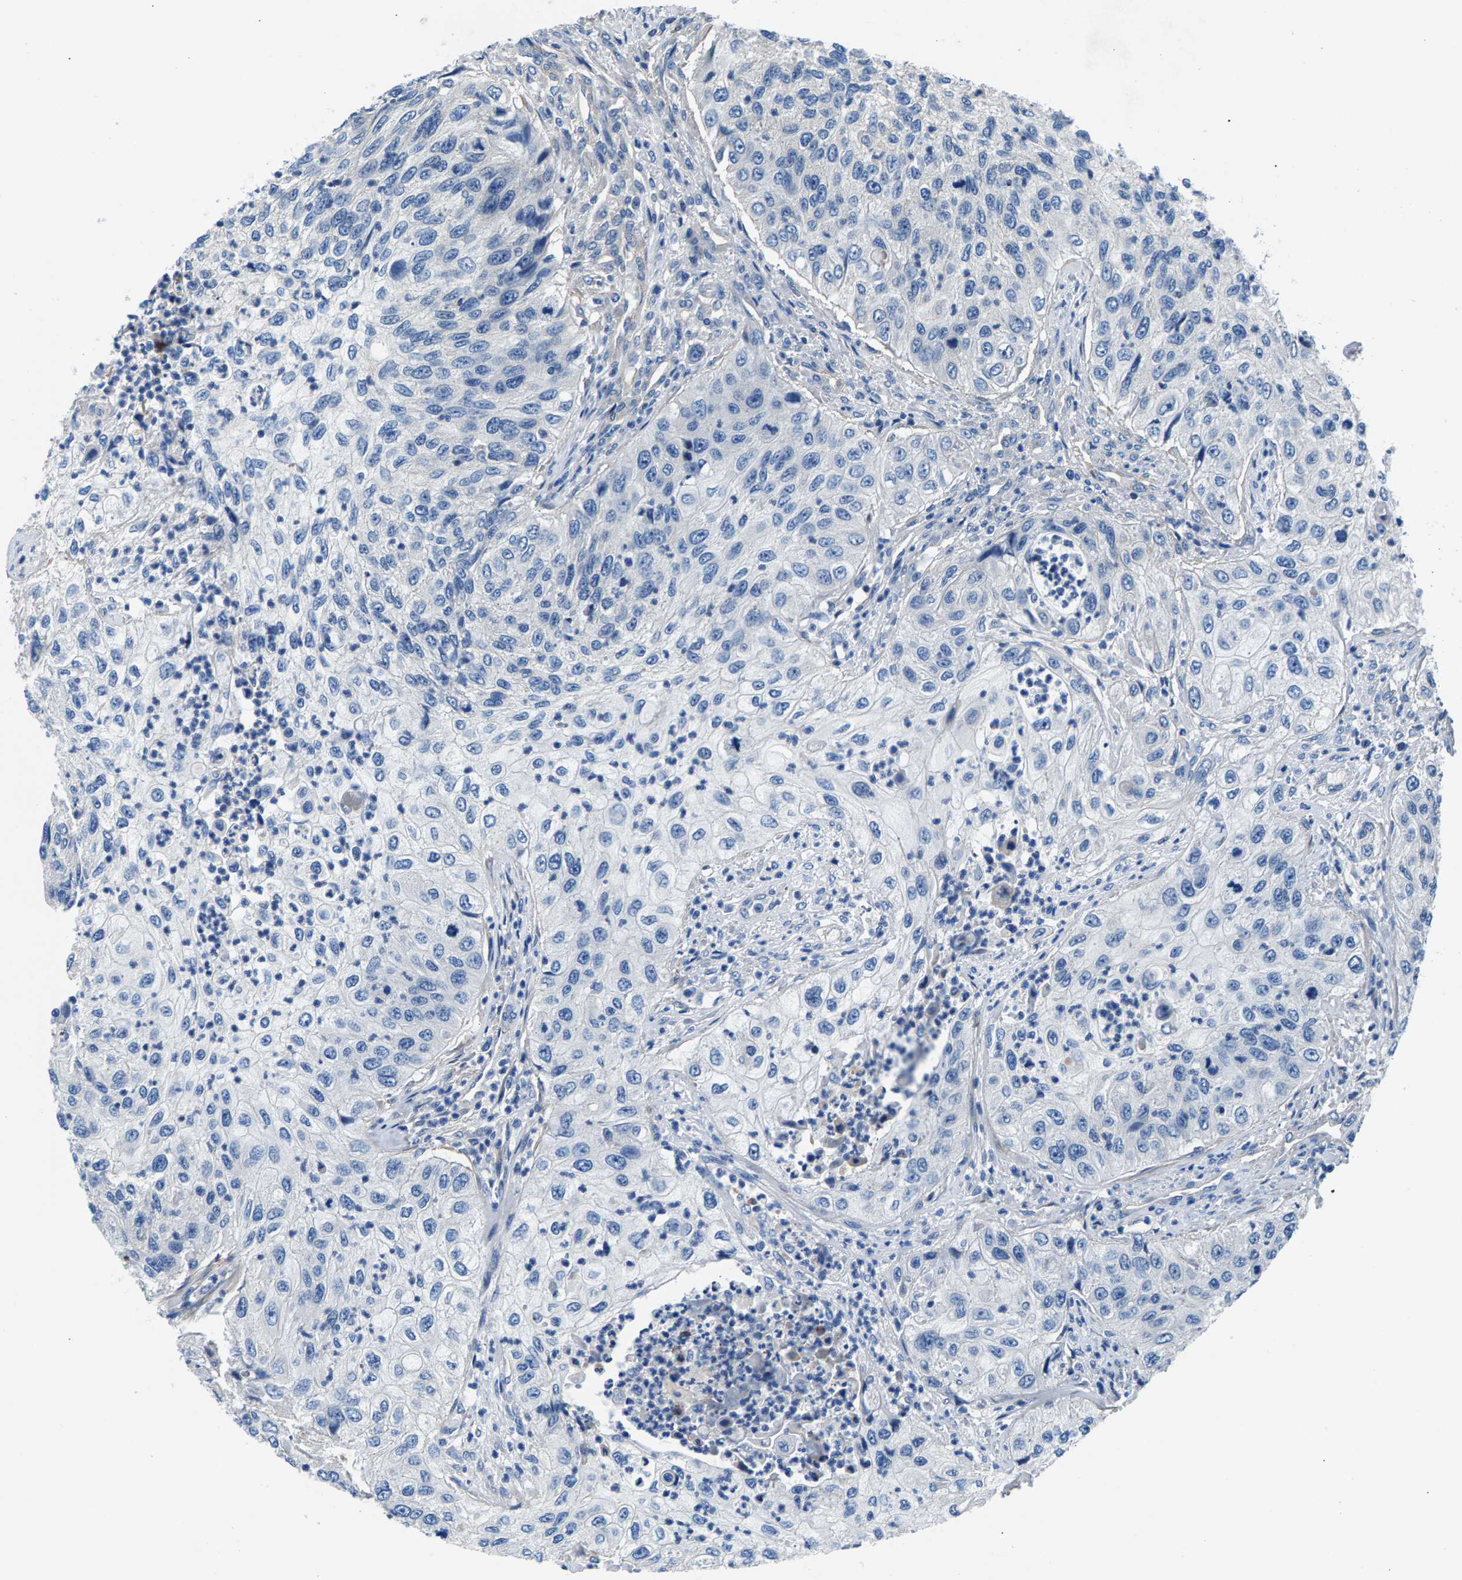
{"staining": {"intensity": "negative", "quantity": "none", "location": "none"}, "tissue": "urothelial cancer", "cell_type": "Tumor cells", "image_type": "cancer", "snomed": [{"axis": "morphology", "description": "Urothelial carcinoma, High grade"}, {"axis": "topography", "description": "Urinary bladder"}], "caption": "Human urothelial cancer stained for a protein using immunohistochemistry exhibits no expression in tumor cells.", "gene": "CDRT4", "patient": {"sex": "female", "age": 60}}